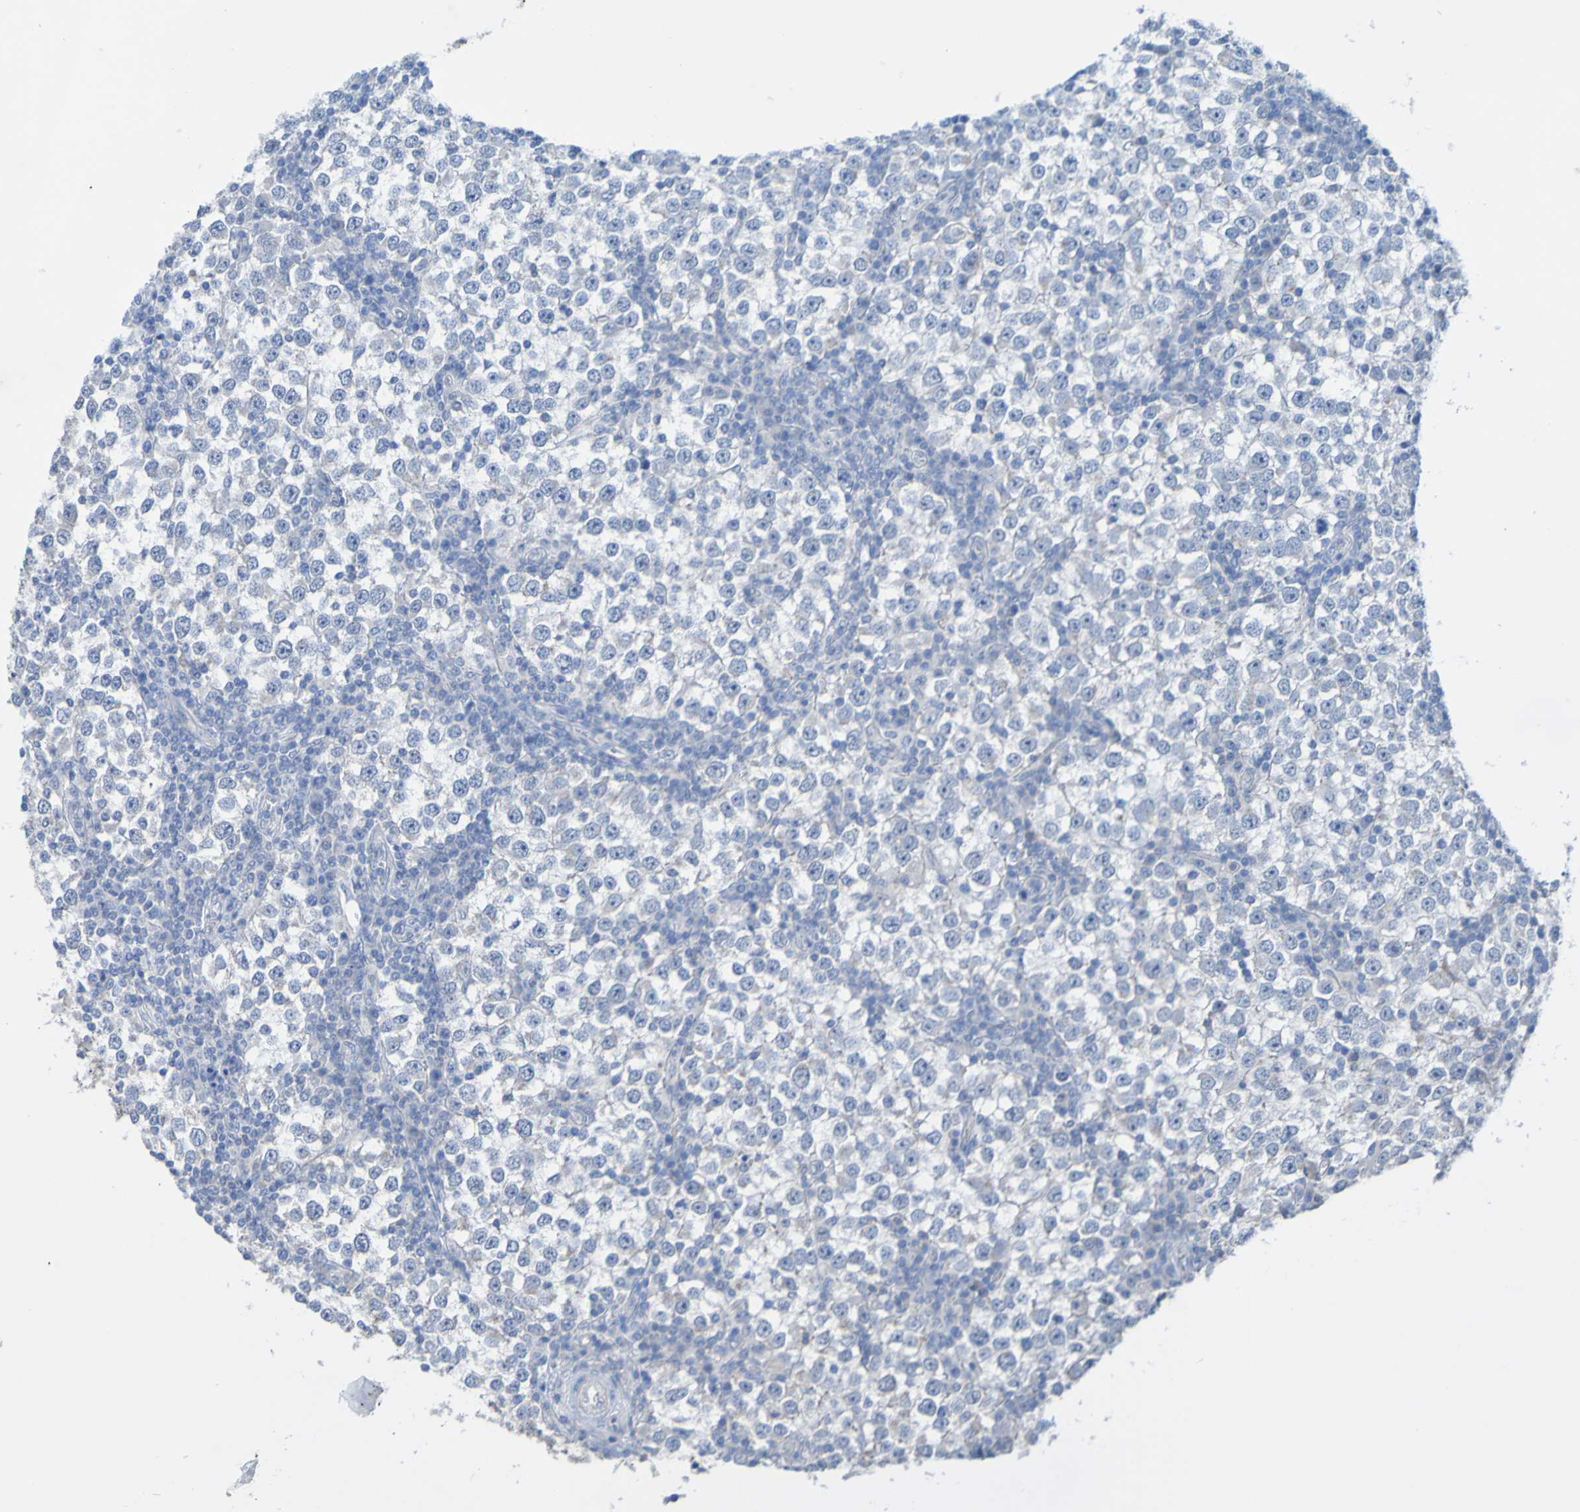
{"staining": {"intensity": "negative", "quantity": "none", "location": "none"}, "tissue": "testis cancer", "cell_type": "Tumor cells", "image_type": "cancer", "snomed": [{"axis": "morphology", "description": "Seminoma, NOS"}, {"axis": "topography", "description": "Testis"}], "caption": "IHC photomicrograph of testis cancer stained for a protein (brown), which shows no staining in tumor cells.", "gene": "ACMSD", "patient": {"sex": "male", "age": 65}}